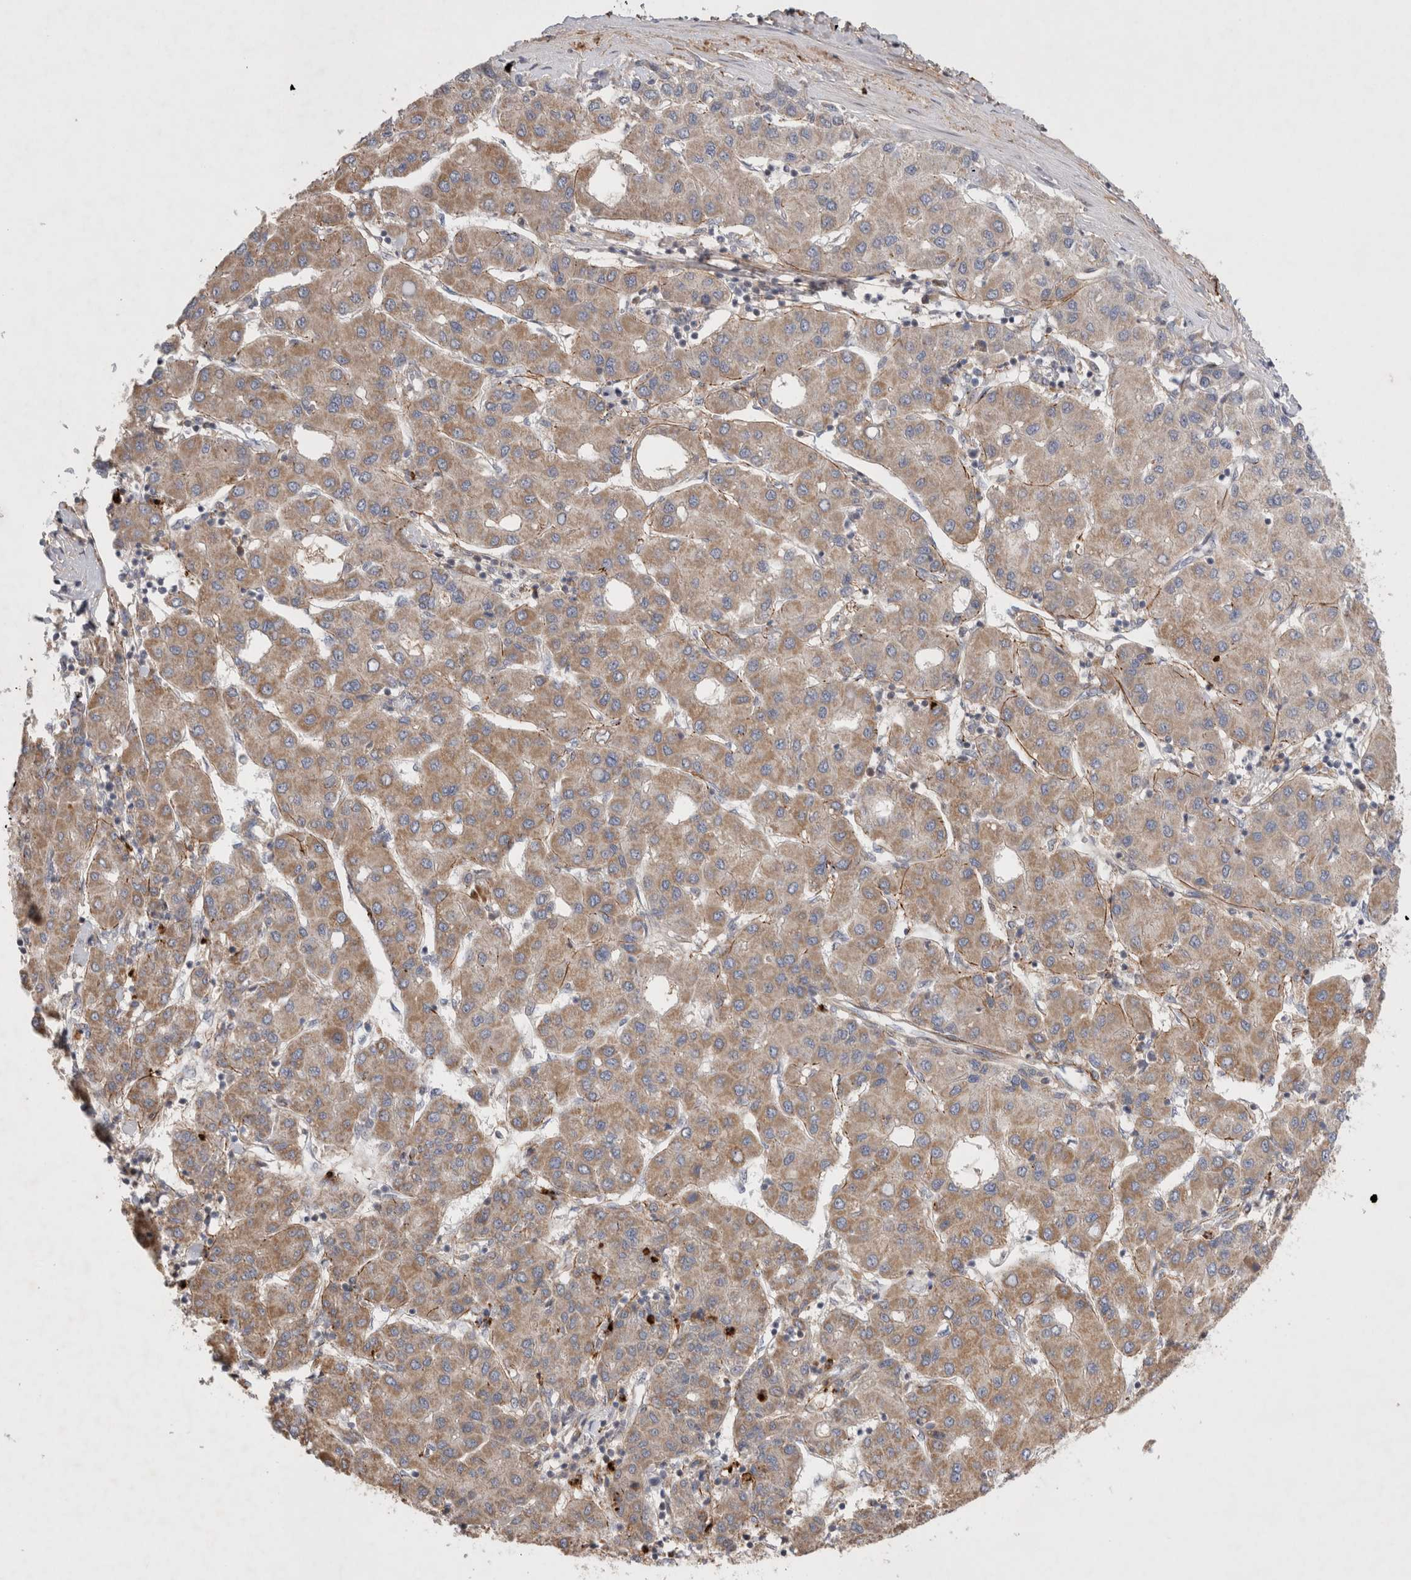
{"staining": {"intensity": "moderate", "quantity": ">75%", "location": "cytoplasmic/membranous"}, "tissue": "liver cancer", "cell_type": "Tumor cells", "image_type": "cancer", "snomed": [{"axis": "morphology", "description": "Carcinoma, Hepatocellular, NOS"}, {"axis": "topography", "description": "Liver"}], "caption": "A high-resolution histopathology image shows immunohistochemistry (IHC) staining of liver cancer (hepatocellular carcinoma), which exhibits moderate cytoplasmic/membranous positivity in approximately >75% of tumor cells. Using DAB (brown) and hematoxylin (blue) stains, captured at high magnification using brightfield microscopy.", "gene": "GSDMB", "patient": {"sex": "male", "age": 65}}